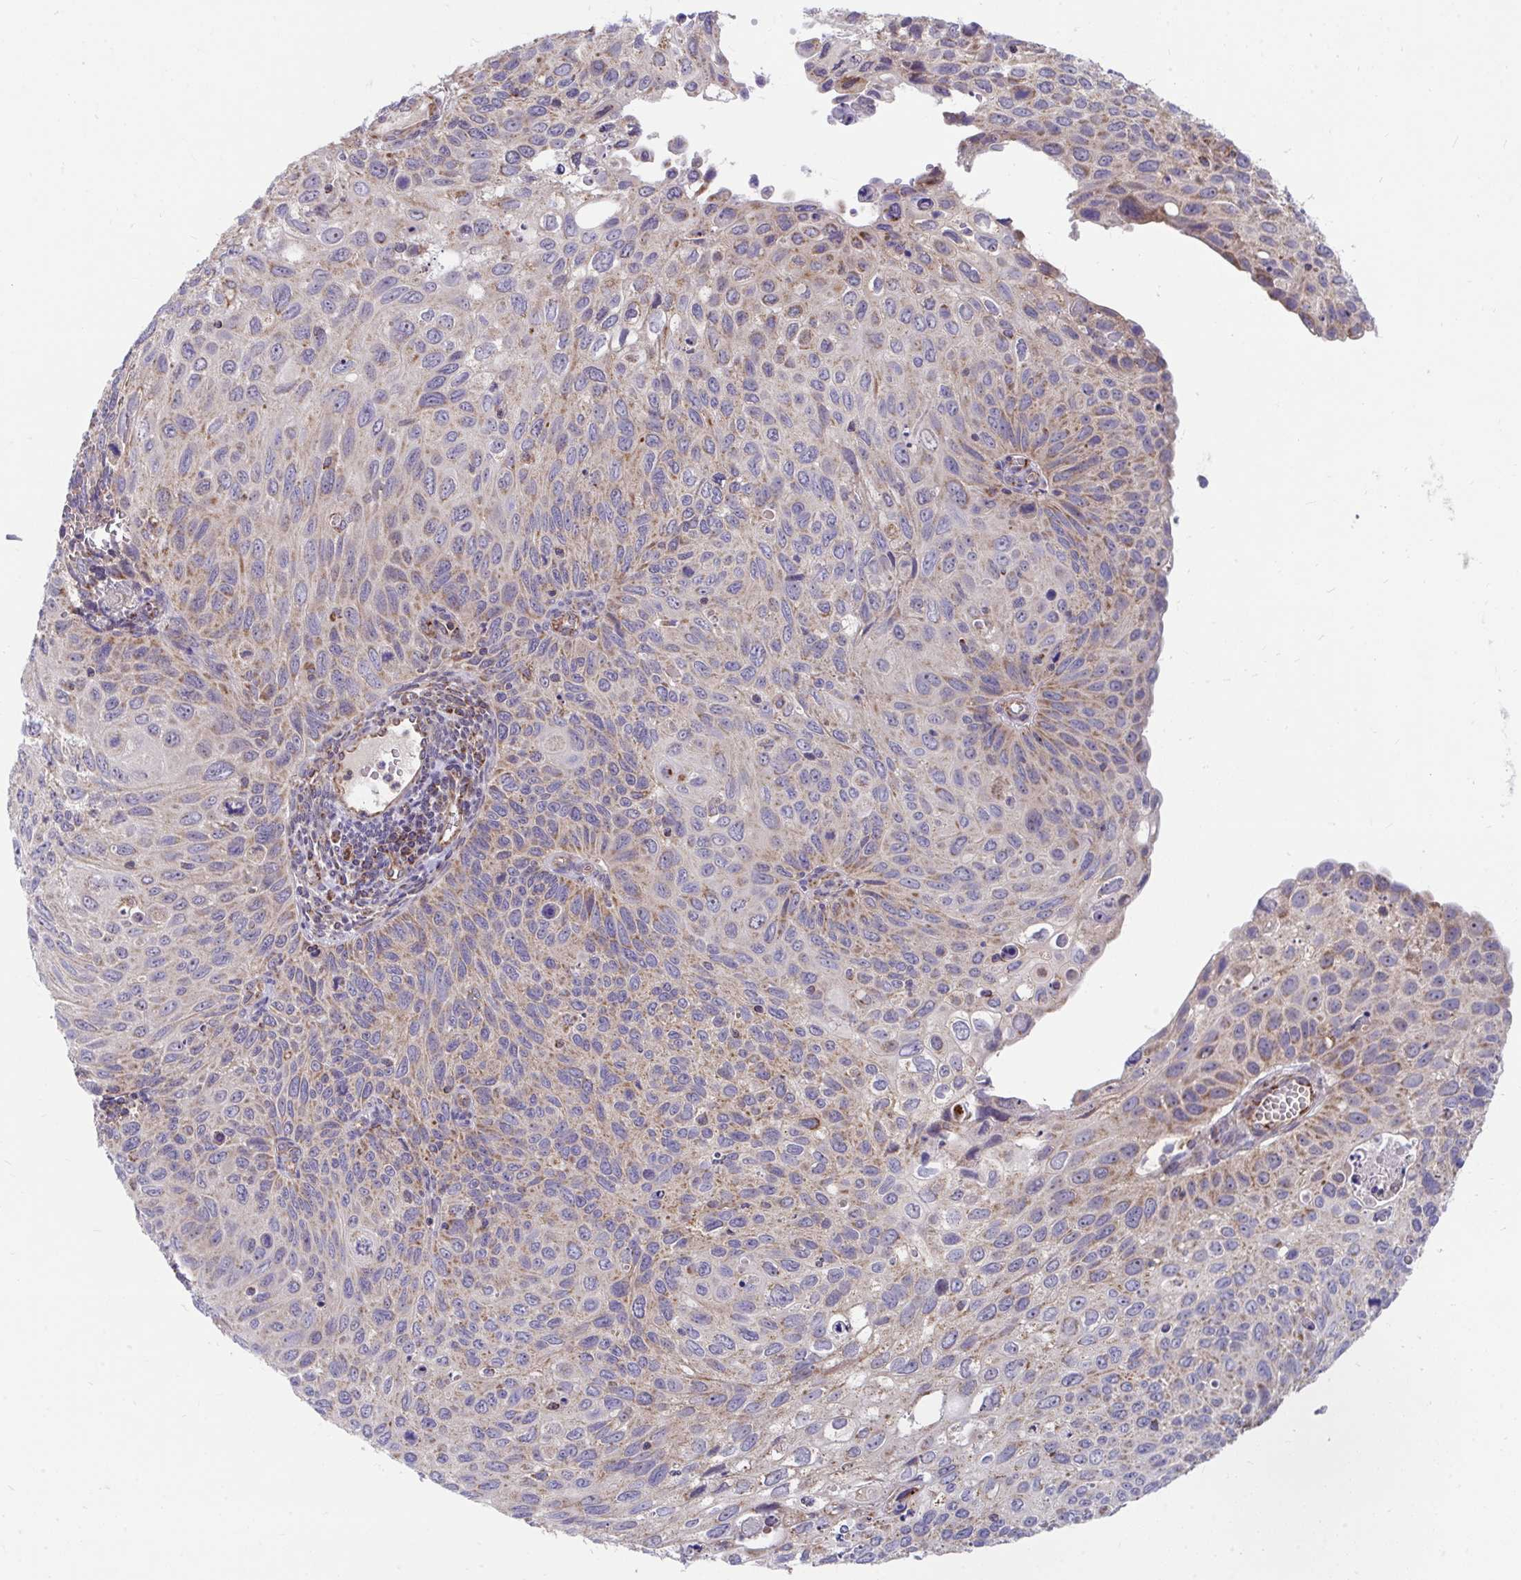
{"staining": {"intensity": "weak", "quantity": "25%-75%", "location": "cytoplasmic/membranous"}, "tissue": "cervical cancer", "cell_type": "Tumor cells", "image_type": "cancer", "snomed": [{"axis": "morphology", "description": "Squamous cell carcinoma, NOS"}, {"axis": "topography", "description": "Cervix"}], "caption": "There is low levels of weak cytoplasmic/membranous positivity in tumor cells of cervical cancer (squamous cell carcinoma), as demonstrated by immunohistochemical staining (brown color).", "gene": "FHIP1B", "patient": {"sex": "female", "age": 70}}